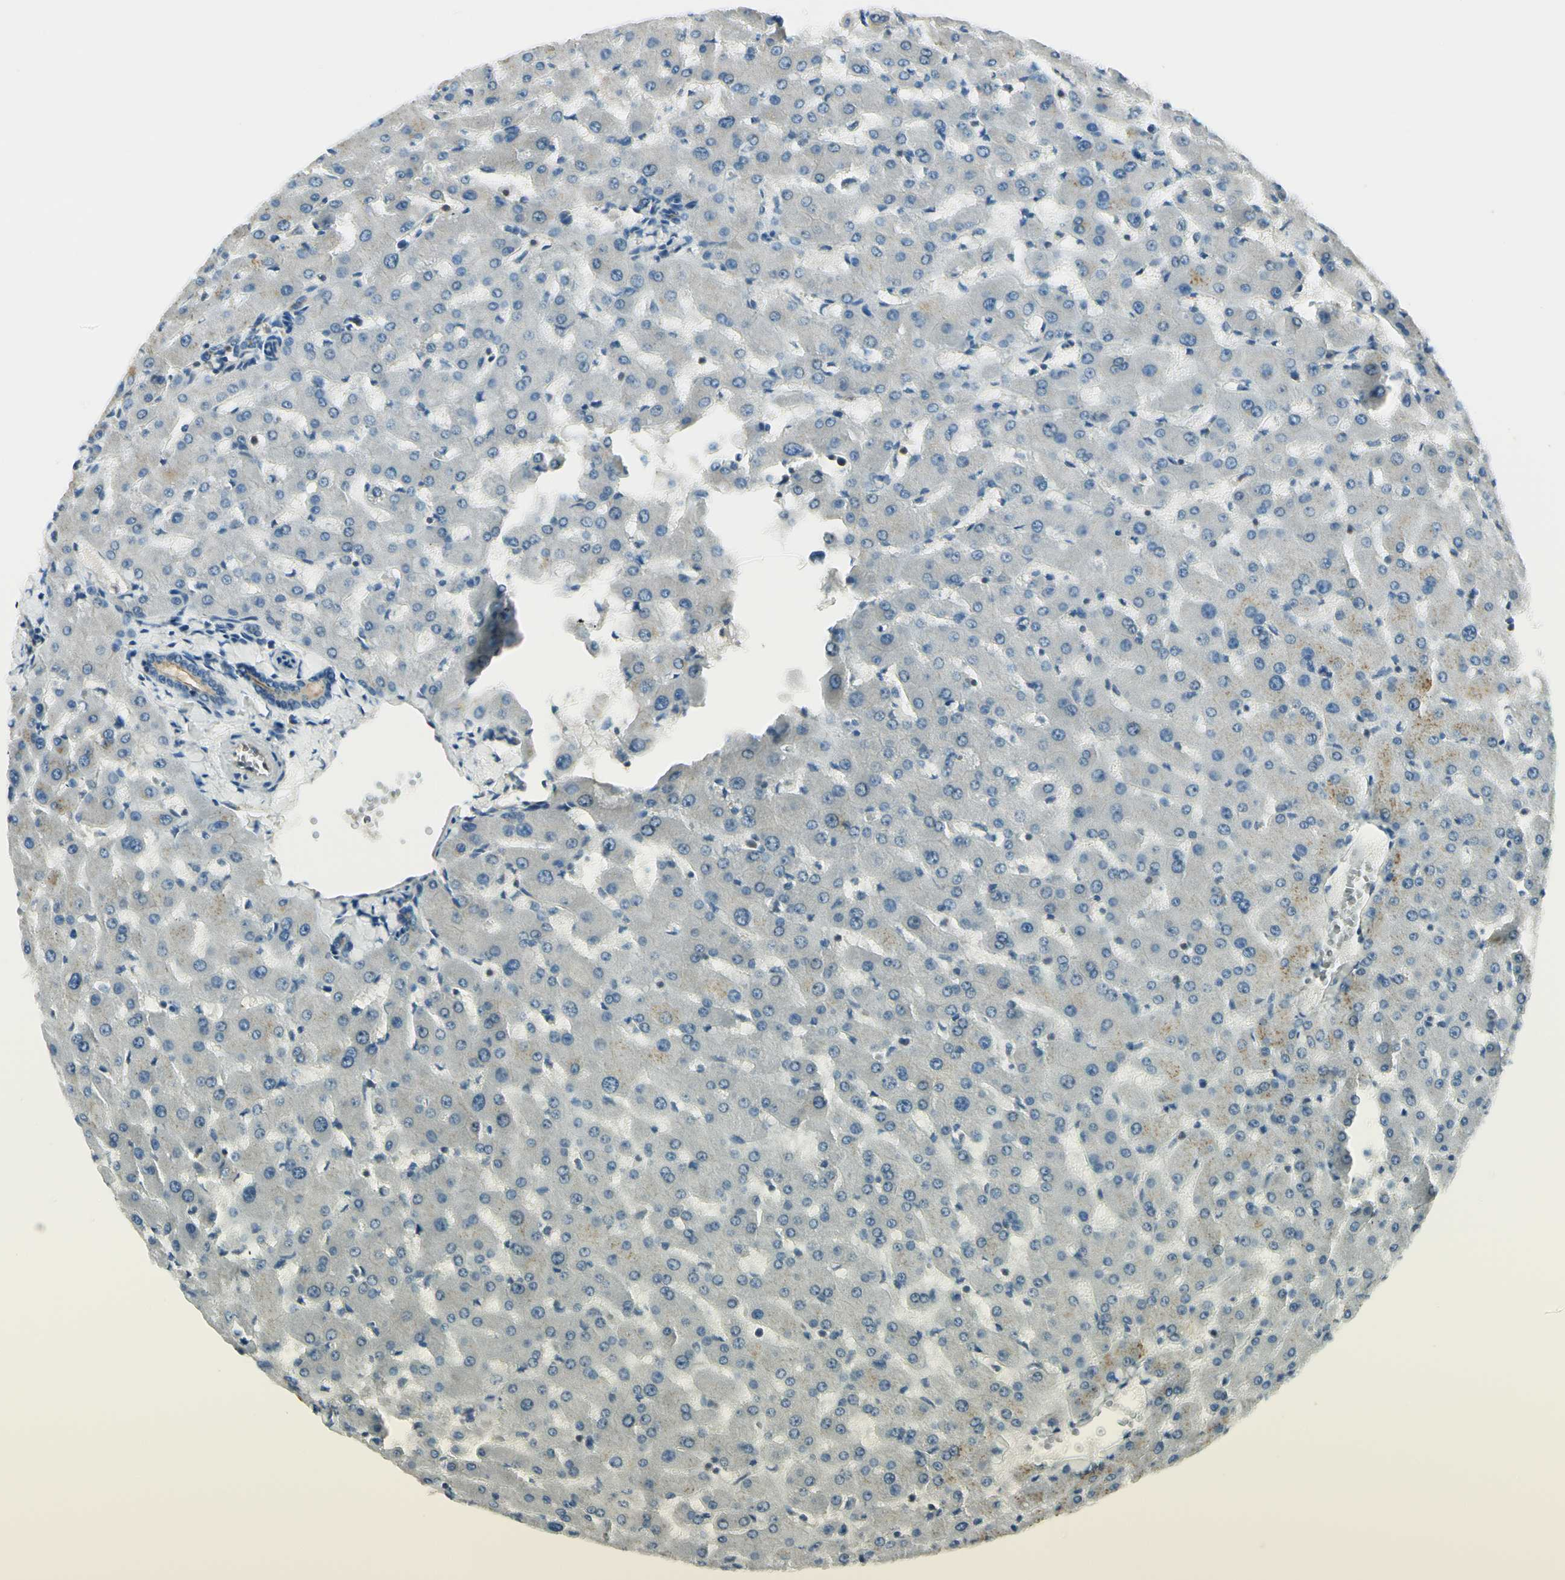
{"staining": {"intensity": "negative", "quantity": "none", "location": "none"}, "tissue": "liver", "cell_type": "Cholangiocytes", "image_type": "normal", "snomed": [{"axis": "morphology", "description": "Normal tissue, NOS"}, {"axis": "topography", "description": "Liver"}], "caption": "There is no significant expression in cholangiocytes of liver. (DAB immunohistochemistry, high magnification).", "gene": "IGDCC4", "patient": {"sex": "female", "age": 63}}